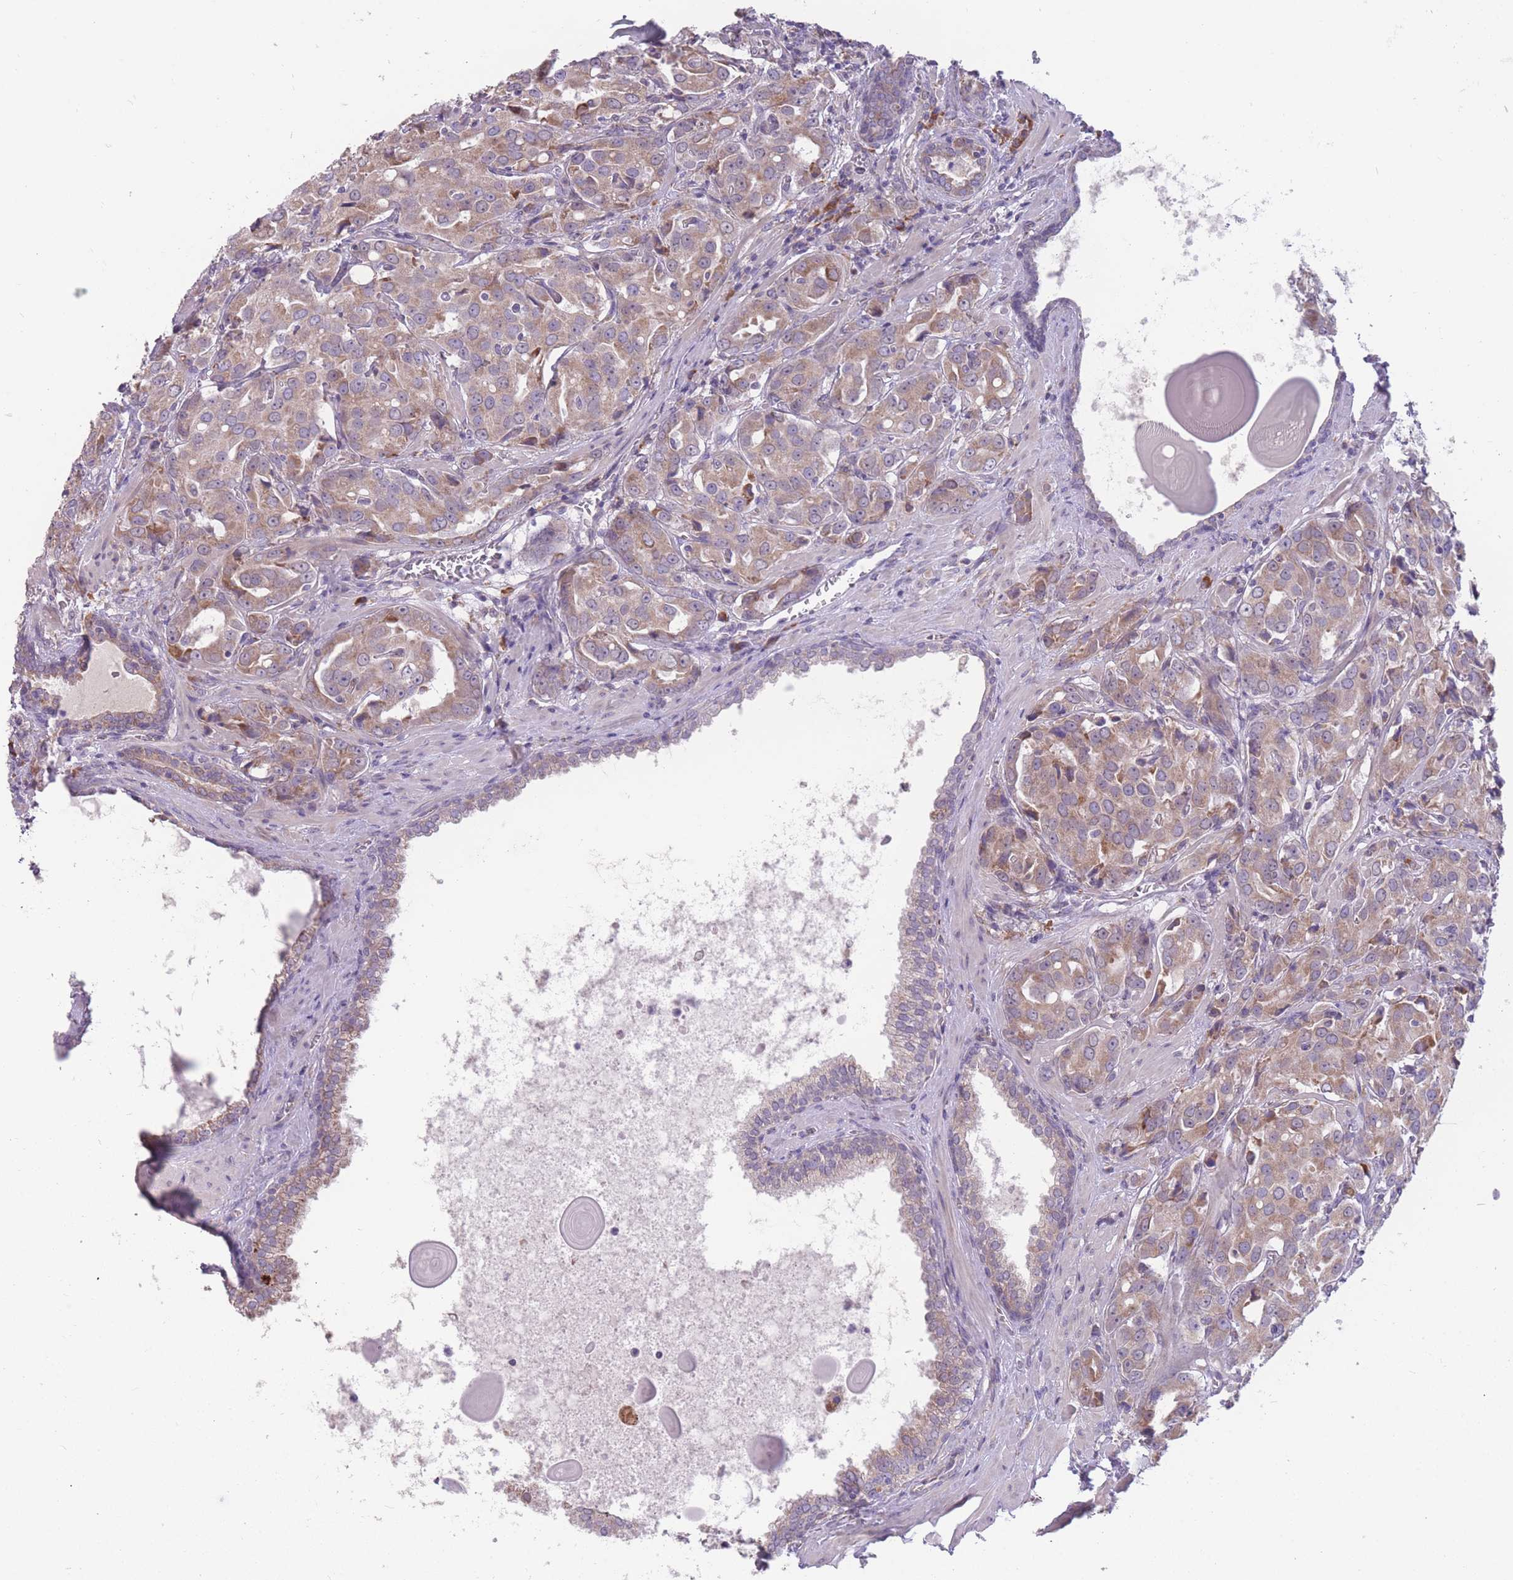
{"staining": {"intensity": "weak", "quantity": "25%-75%", "location": "cytoplasmic/membranous"}, "tissue": "prostate cancer", "cell_type": "Tumor cells", "image_type": "cancer", "snomed": [{"axis": "morphology", "description": "Adenocarcinoma, High grade"}, {"axis": "topography", "description": "Prostate"}], "caption": "Immunohistochemistry of human prostate cancer (adenocarcinoma (high-grade)) demonstrates low levels of weak cytoplasmic/membranous staining in approximately 25%-75% of tumor cells. (Brightfield microscopy of DAB IHC at high magnification).", "gene": "TRAPPC5", "patient": {"sex": "male", "age": 68}}